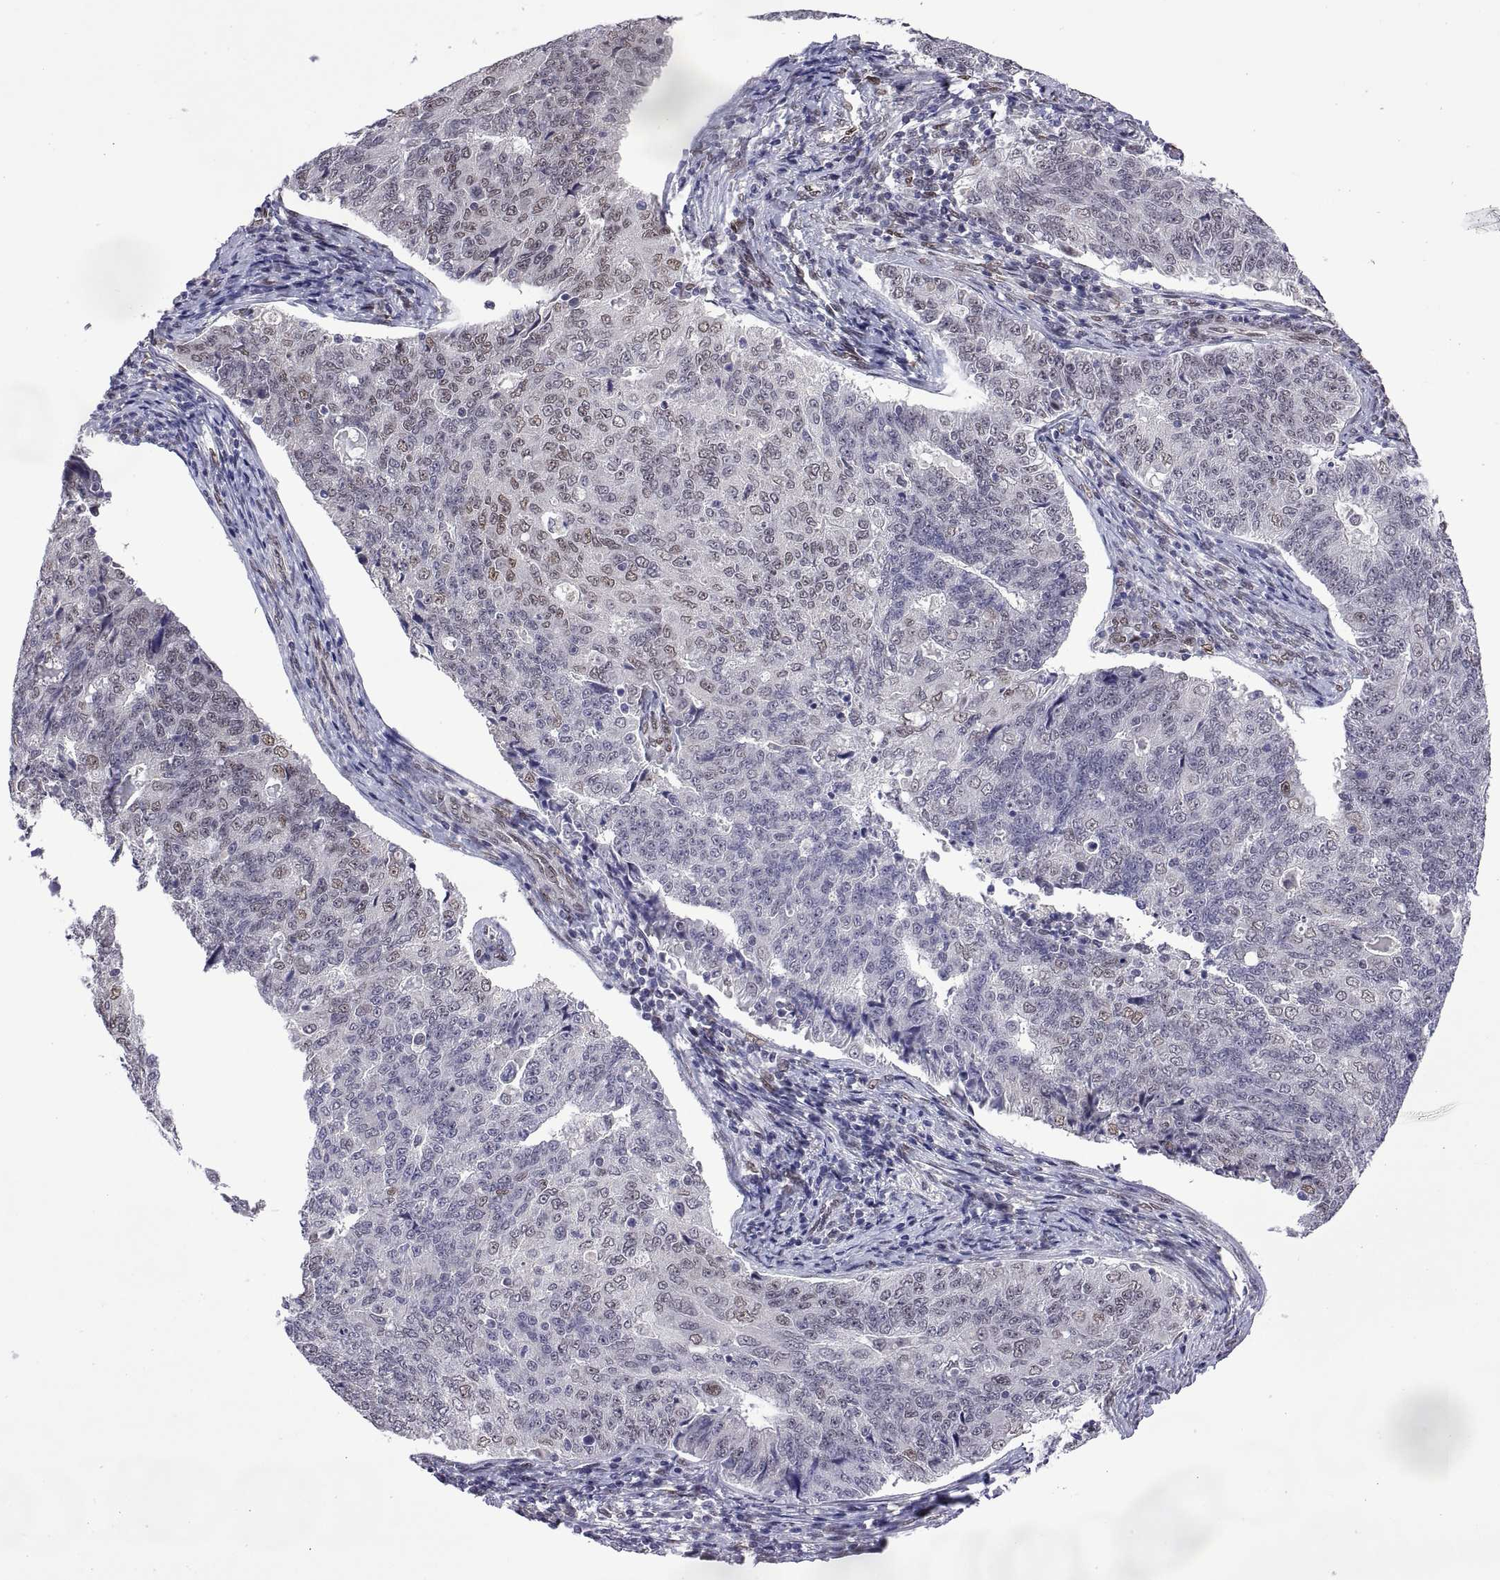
{"staining": {"intensity": "weak", "quantity": "<25%", "location": "nuclear"}, "tissue": "endometrial cancer", "cell_type": "Tumor cells", "image_type": "cancer", "snomed": [{"axis": "morphology", "description": "Adenocarcinoma, NOS"}, {"axis": "topography", "description": "Endometrium"}], "caption": "Tumor cells show no significant protein expression in endometrial adenocarcinoma. (Stains: DAB (3,3'-diaminobenzidine) IHC with hematoxylin counter stain, Microscopy: brightfield microscopy at high magnification).", "gene": "NR4A1", "patient": {"sex": "female", "age": 43}}